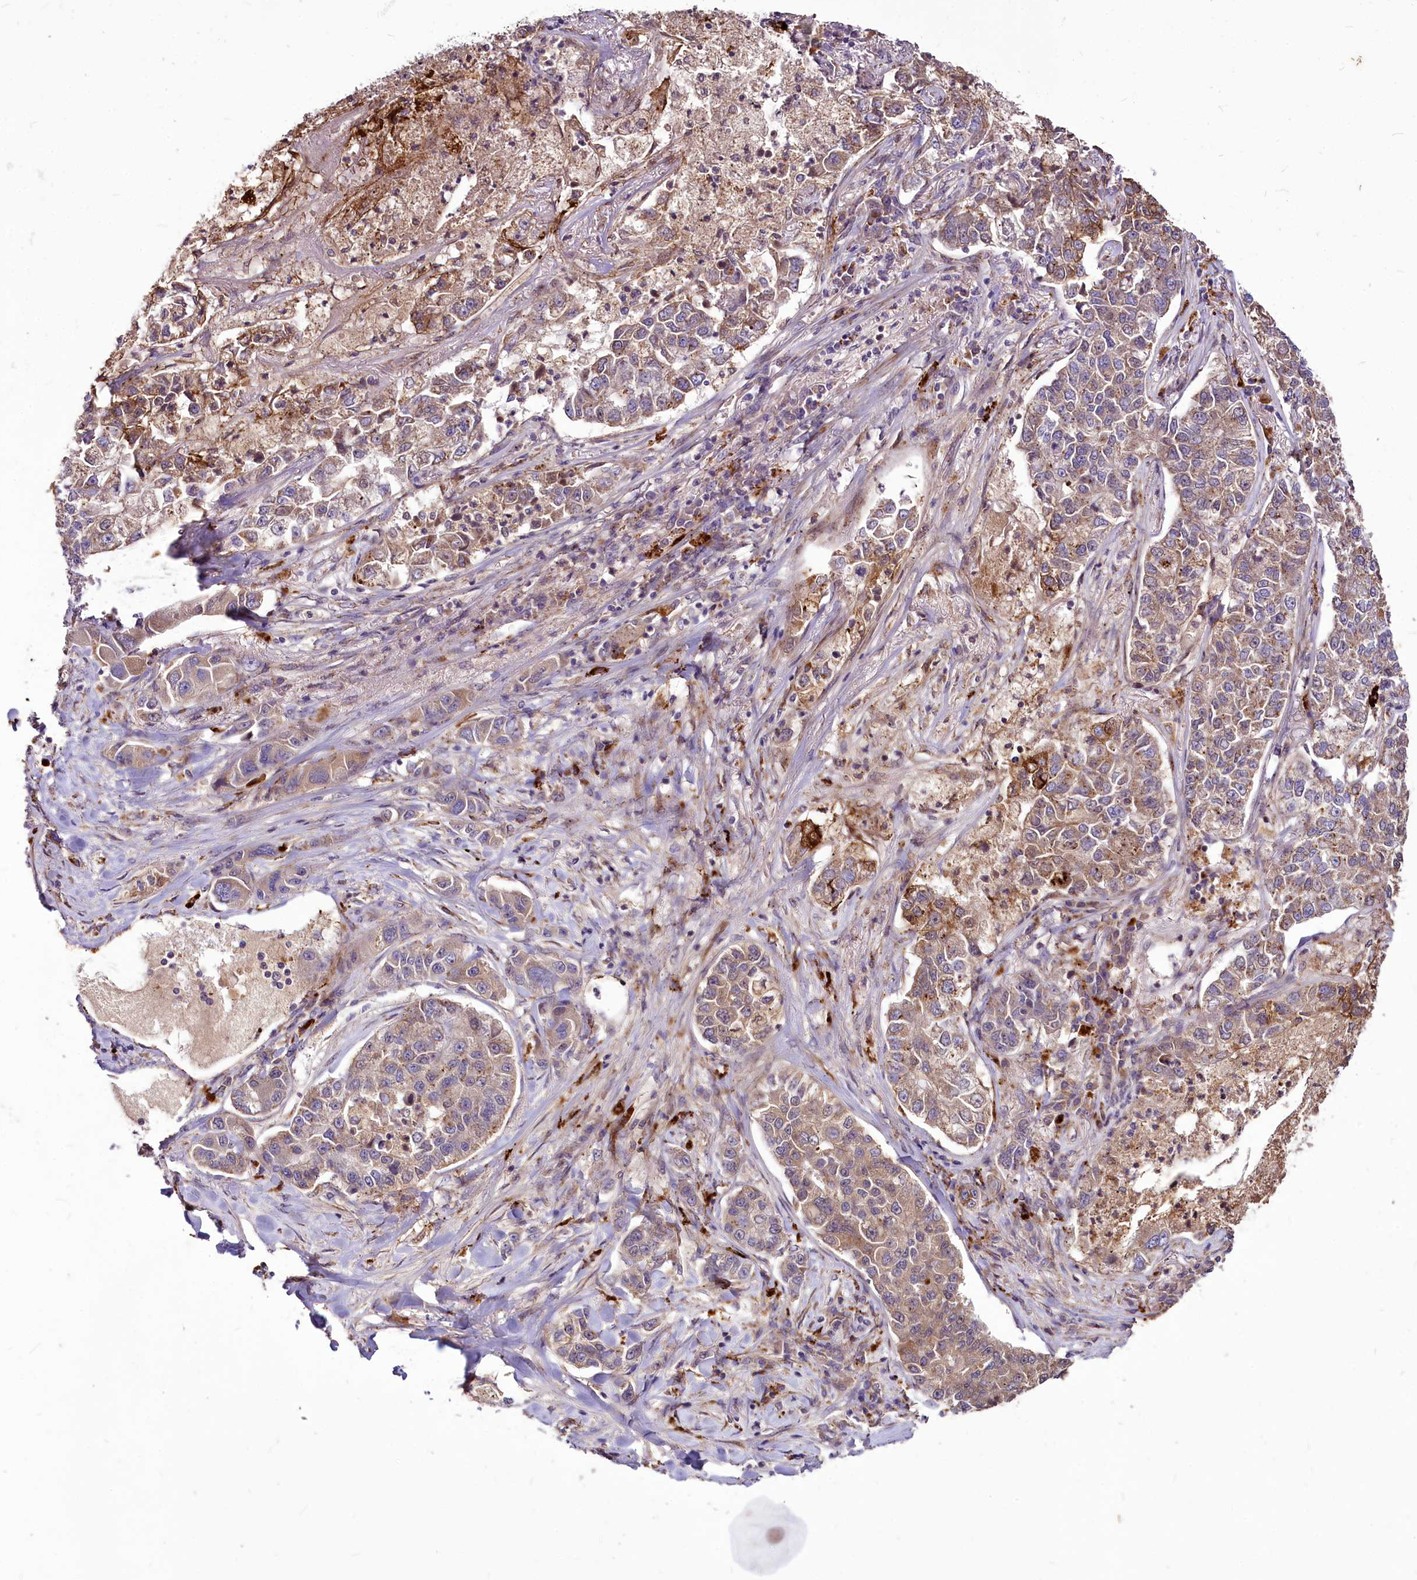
{"staining": {"intensity": "moderate", "quantity": "<25%", "location": "cytoplasmic/membranous"}, "tissue": "lung cancer", "cell_type": "Tumor cells", "image_type": "cancer", "snomed": [{"axis": "morphology", "description": "Adenocarcinoma, NOS"}, {"axis": "topography", "description": "Lung"}], "caption": "This photomicrograph shows immunohistochemistry (IHC) staining of adenocarcinoma (lung), with low moderate cytoplasmic/membranous positivity in about <25% of tumor cells.", "gene": "C11orf86", "patient": {"sex": "male", "age": 49}}